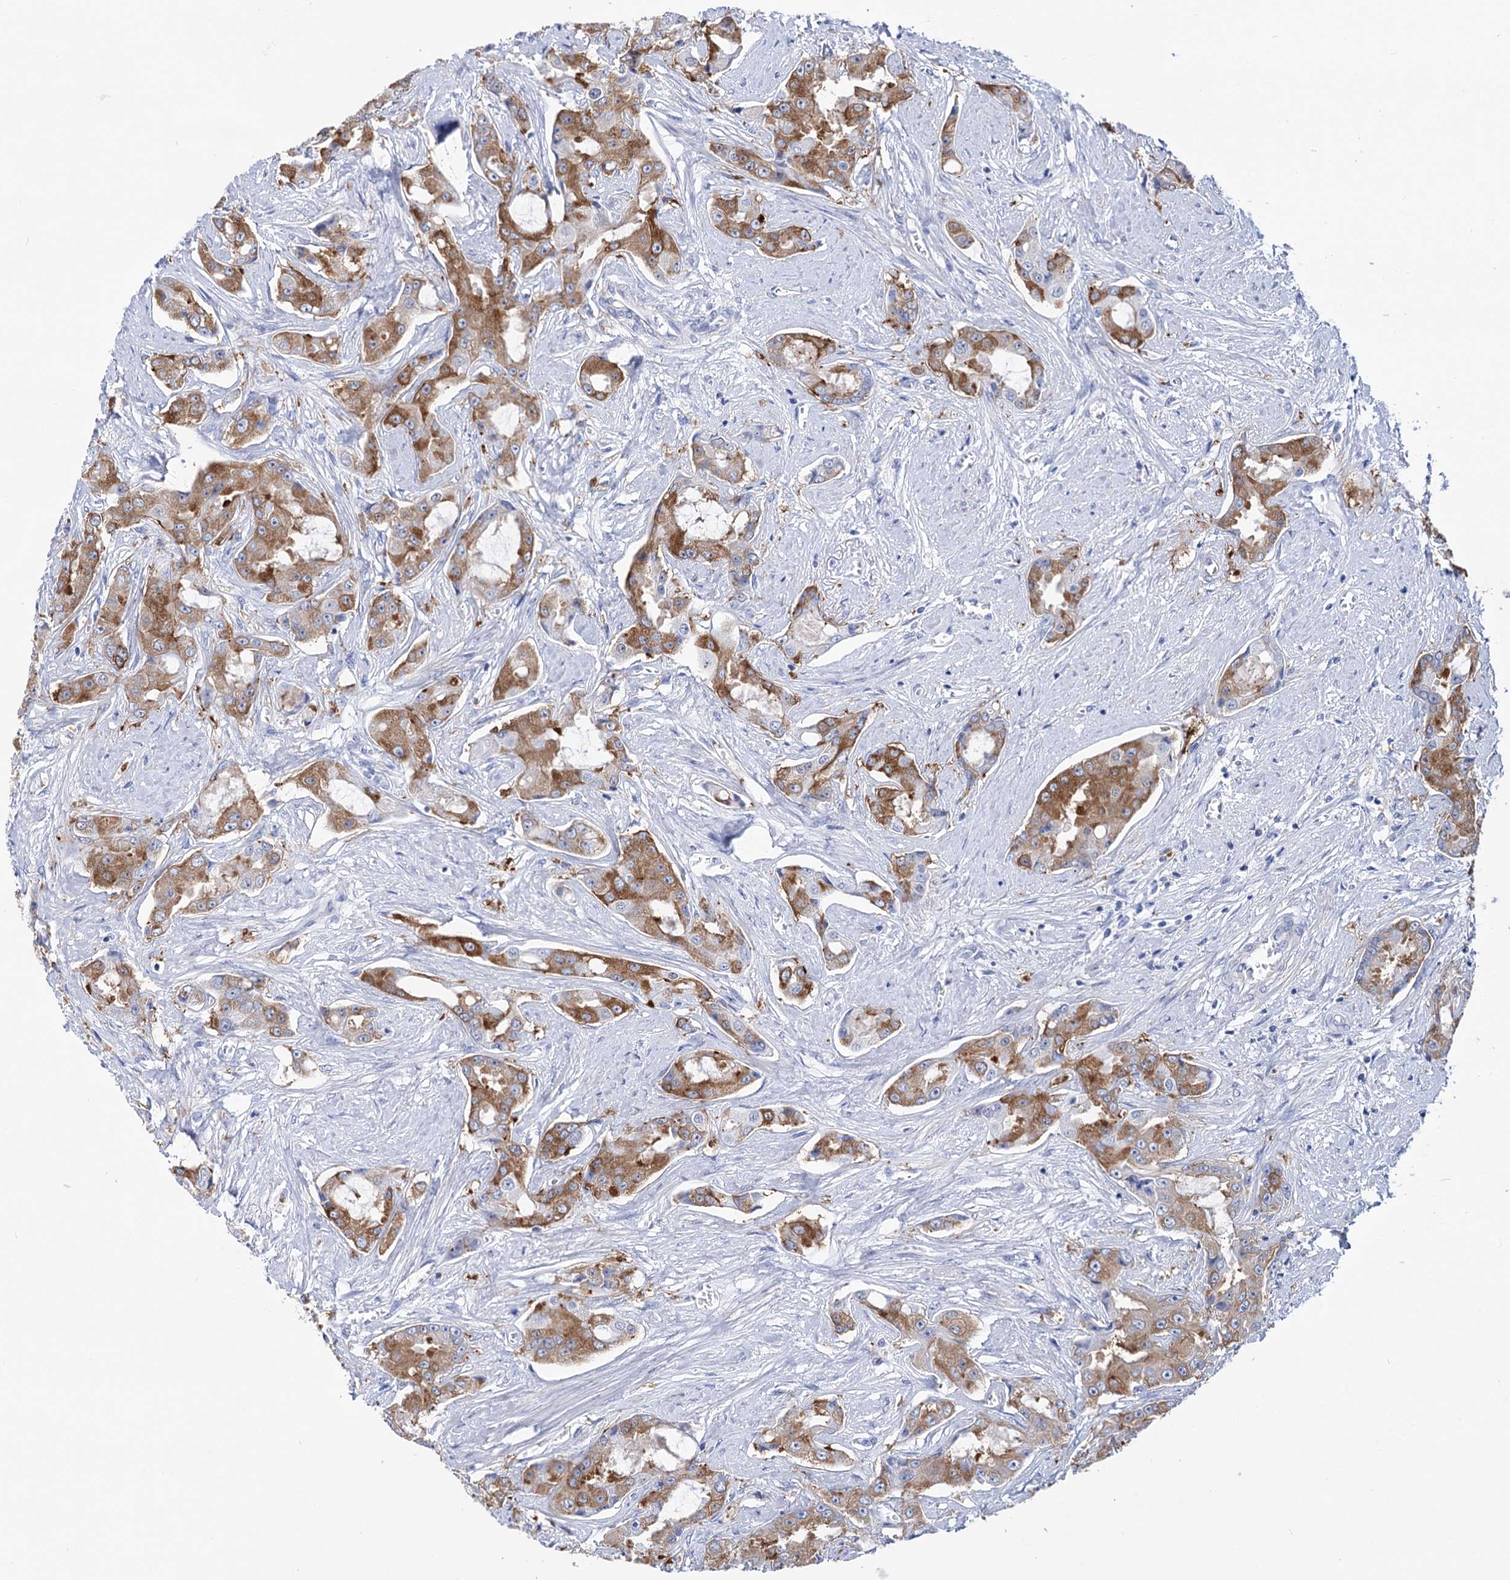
{"staining": {"intensity": "moderate", "quantity": ">75%", "location": "cytoplasmic/membranous"}, "tissue": "prostate cancer", "cell_type": "Tumor cells", "image_type": "cancer", "snomed": [{"axis": "morphology", "description": "Adenocarcinoma, High grade"}, {"axis": "topography", "description": "Prostate"}], "caption": "Immunohistochemistry (IHC) of prostate adenocarcinoma (high-grade) shows medium levels of moderate cytoplasmic/membranous expression in approximately >75% of tumor cells. Immunohistochemistry (IHC) stains the protein of interest in brown and the nuclei are stained blue.", "gene": "BBS4", "patient": {"sex": "male", "age": 73}}